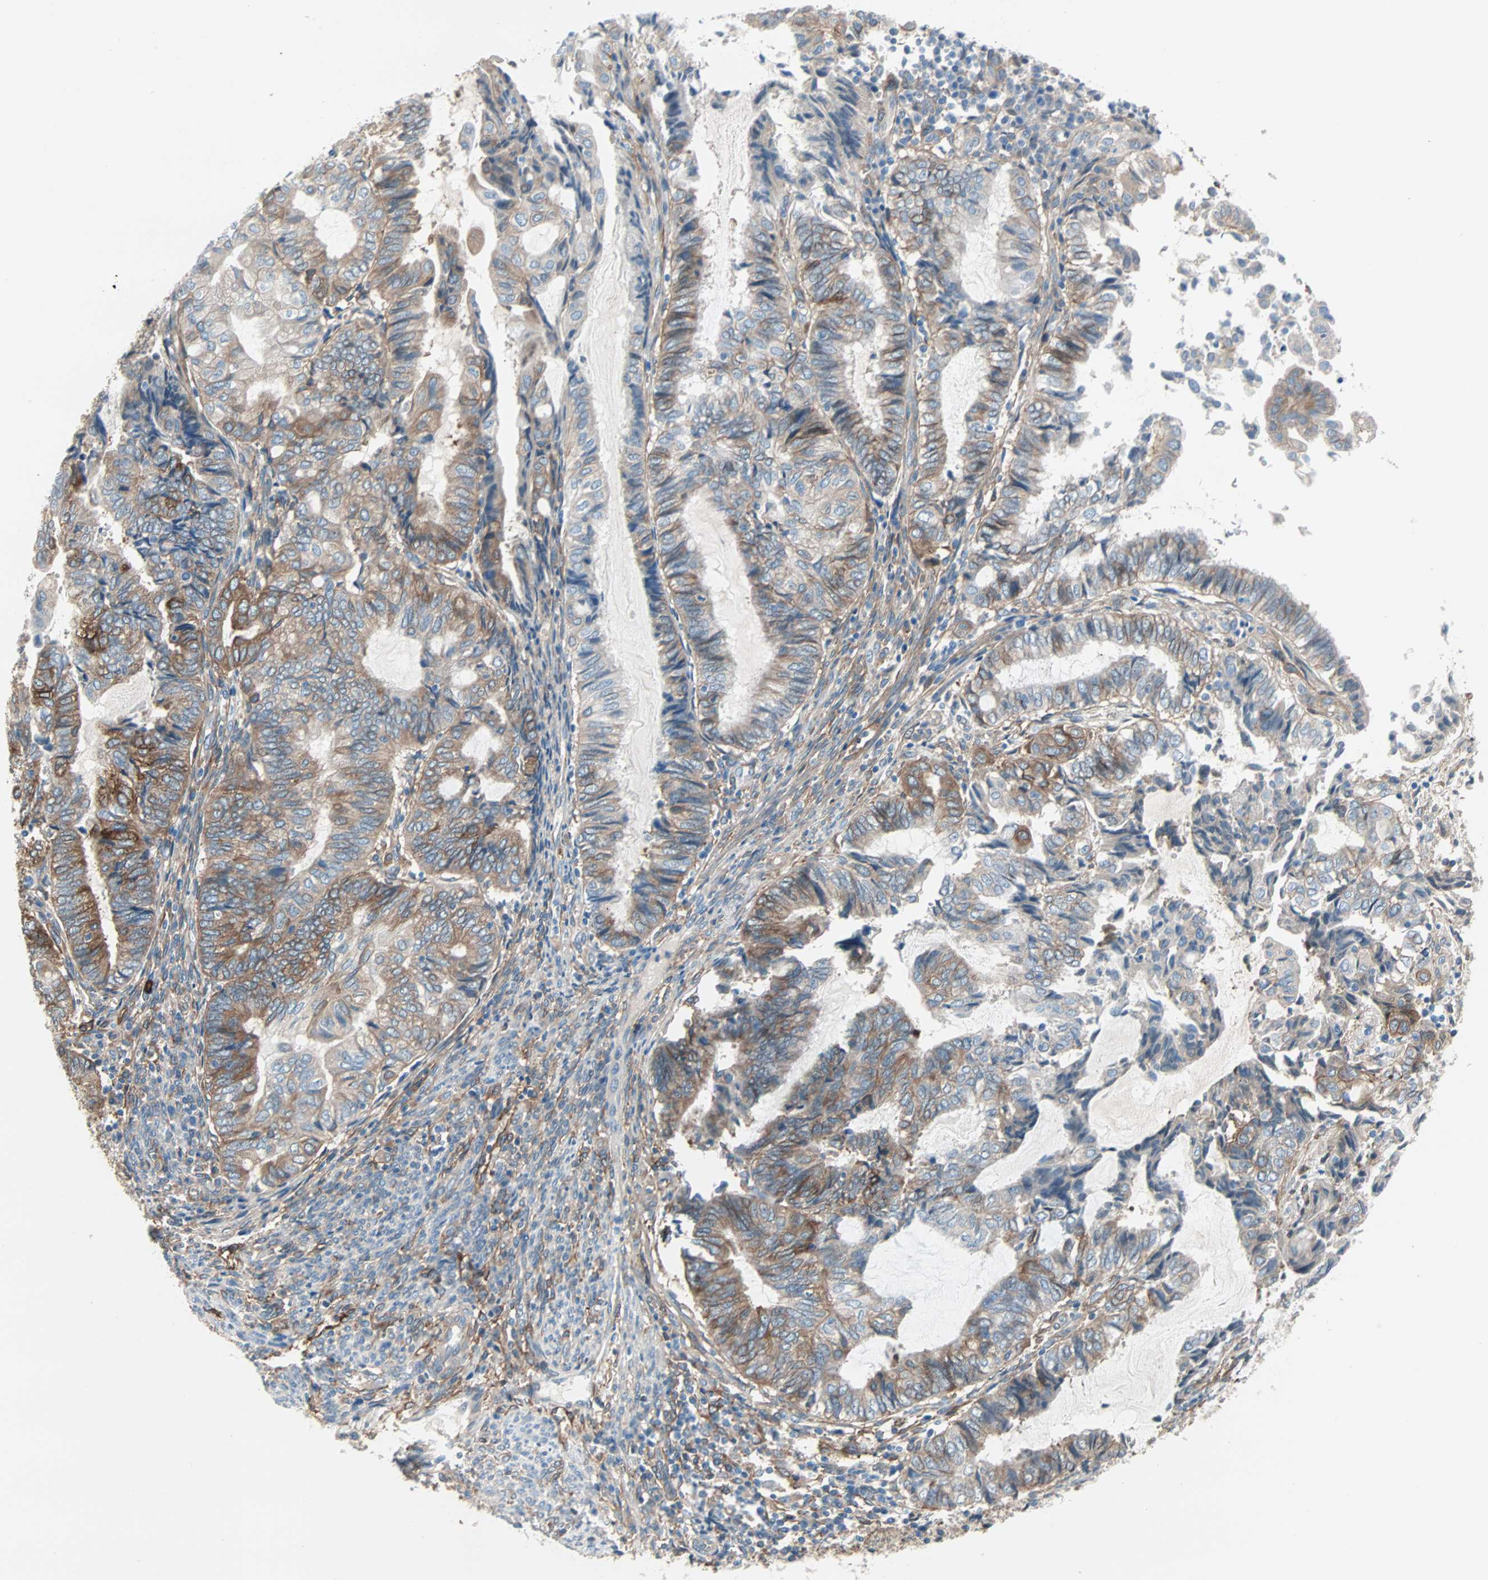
{"staining": {"intensity": "moderate", "quantity": ">75%", "location": "cytoplasmic/membranous"}, "tissue": "endometrial cancer", "cell_type": "Tumor cells", "image_type": "cancer", "snomed": [{"axis": "morphology", "description": "Adenocarcinoma, NOS"}, {"axis": "topography", "description": "Uterus"}, {"axis": "topography", "description": "Endometrium"}], "caption": "Adenocarcinoma (endometrial) stained for a protein (brown) demonstrates moderate cytoplasmic/membranous positive staining in approximately >75% of tumor cells.", "gene": "EPB41L2", "patient": {"sex": "female", "age": 70}}